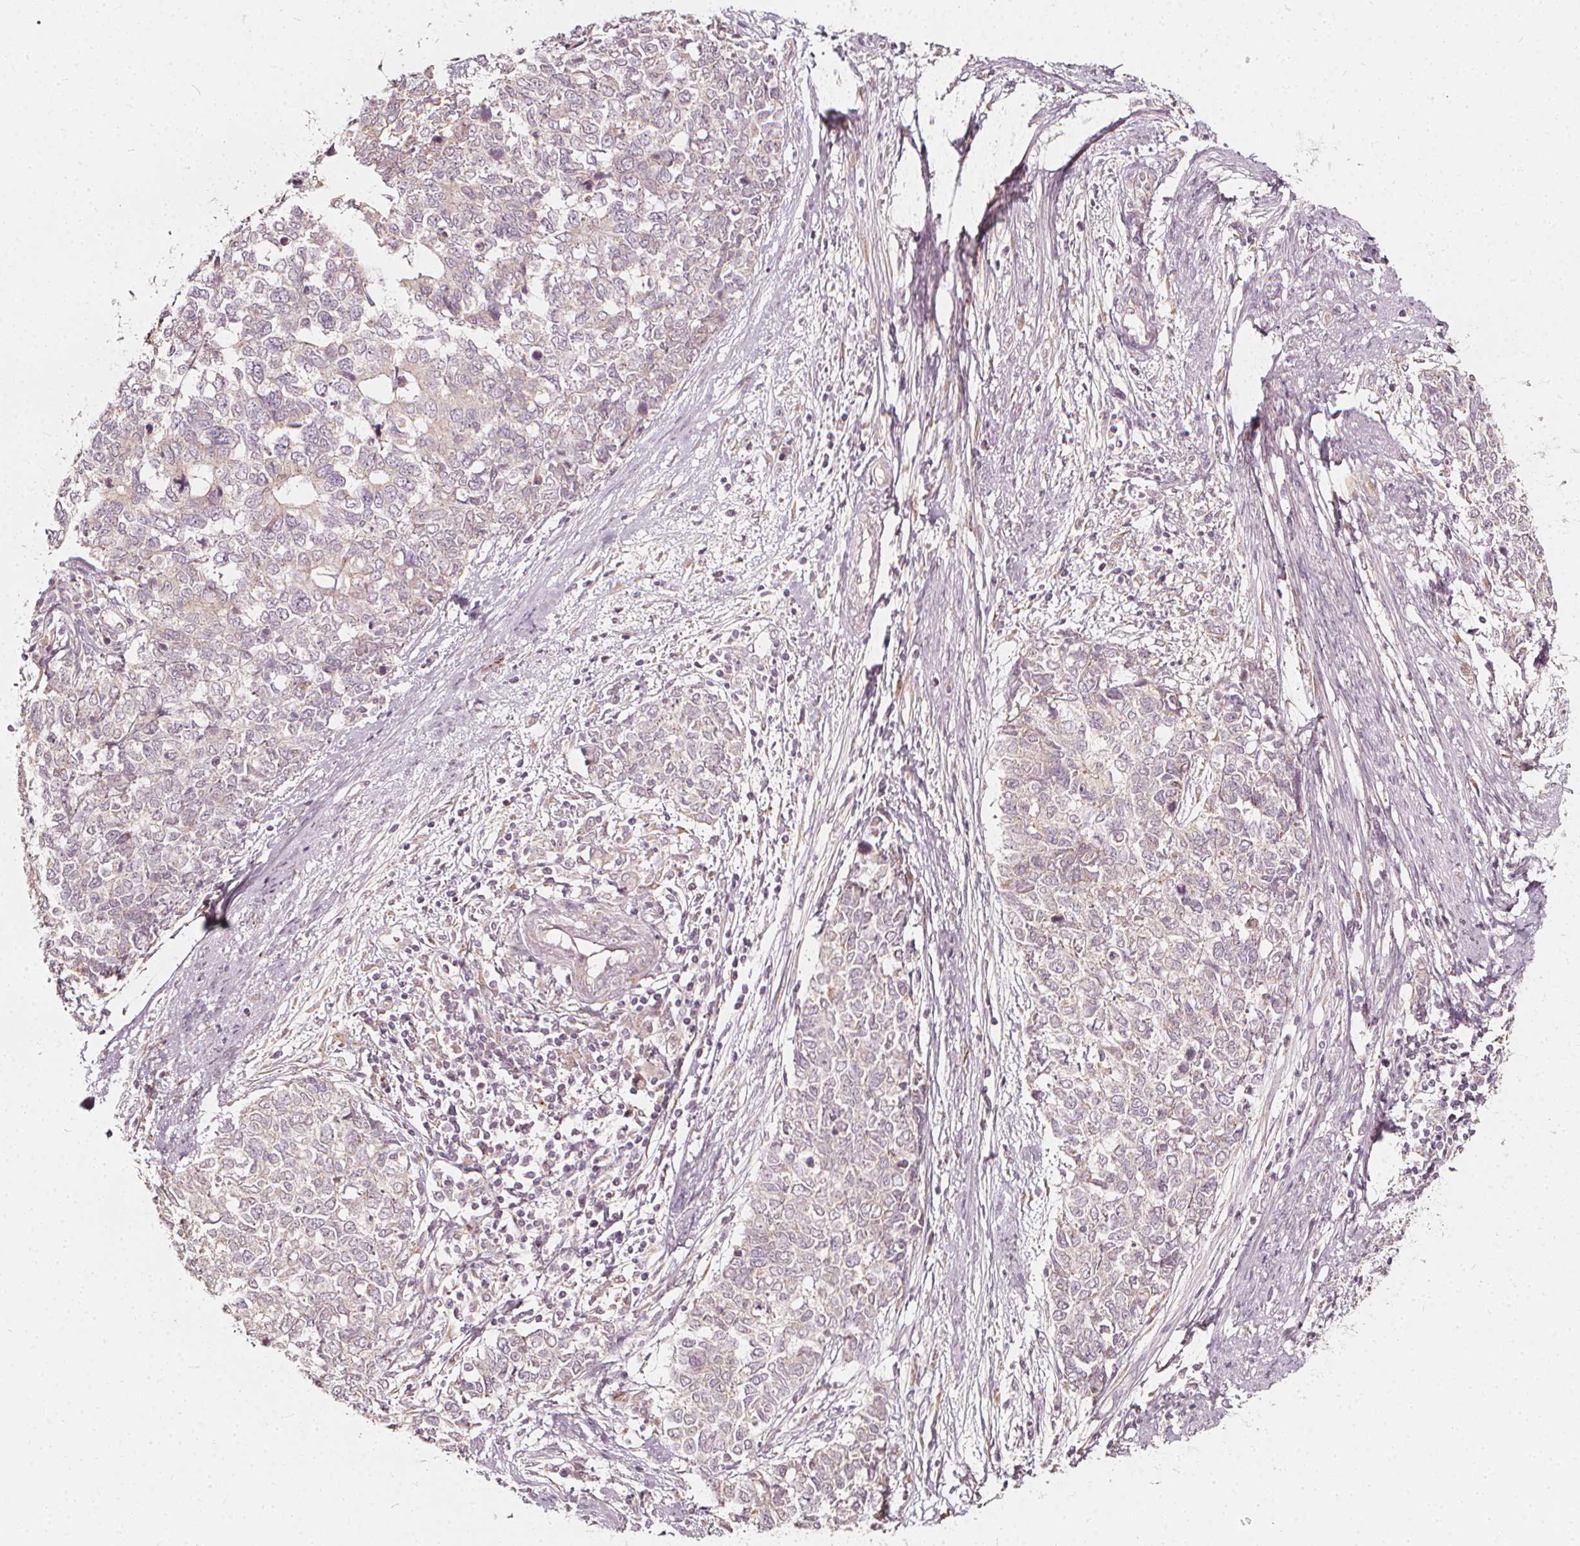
{"staining": {"intensity": "negative", "quantity": "none", "location": "none"}, "tissue": "cervical cancer", "cell_type": "Tumor cells", "image_type": "cancer", "snomed": [{"axis": "morphology", "description": "Adenocarcinoma, NOS"}, {"axis": "topography", "description": "Cervix"}], "caption": "An image of adenocarcinoma (cervical) stained for a protein demonstrates no brown staining in tumor cells.", "gene": "NPC1L1", "patient": {"sex": "female", "age": 63}}